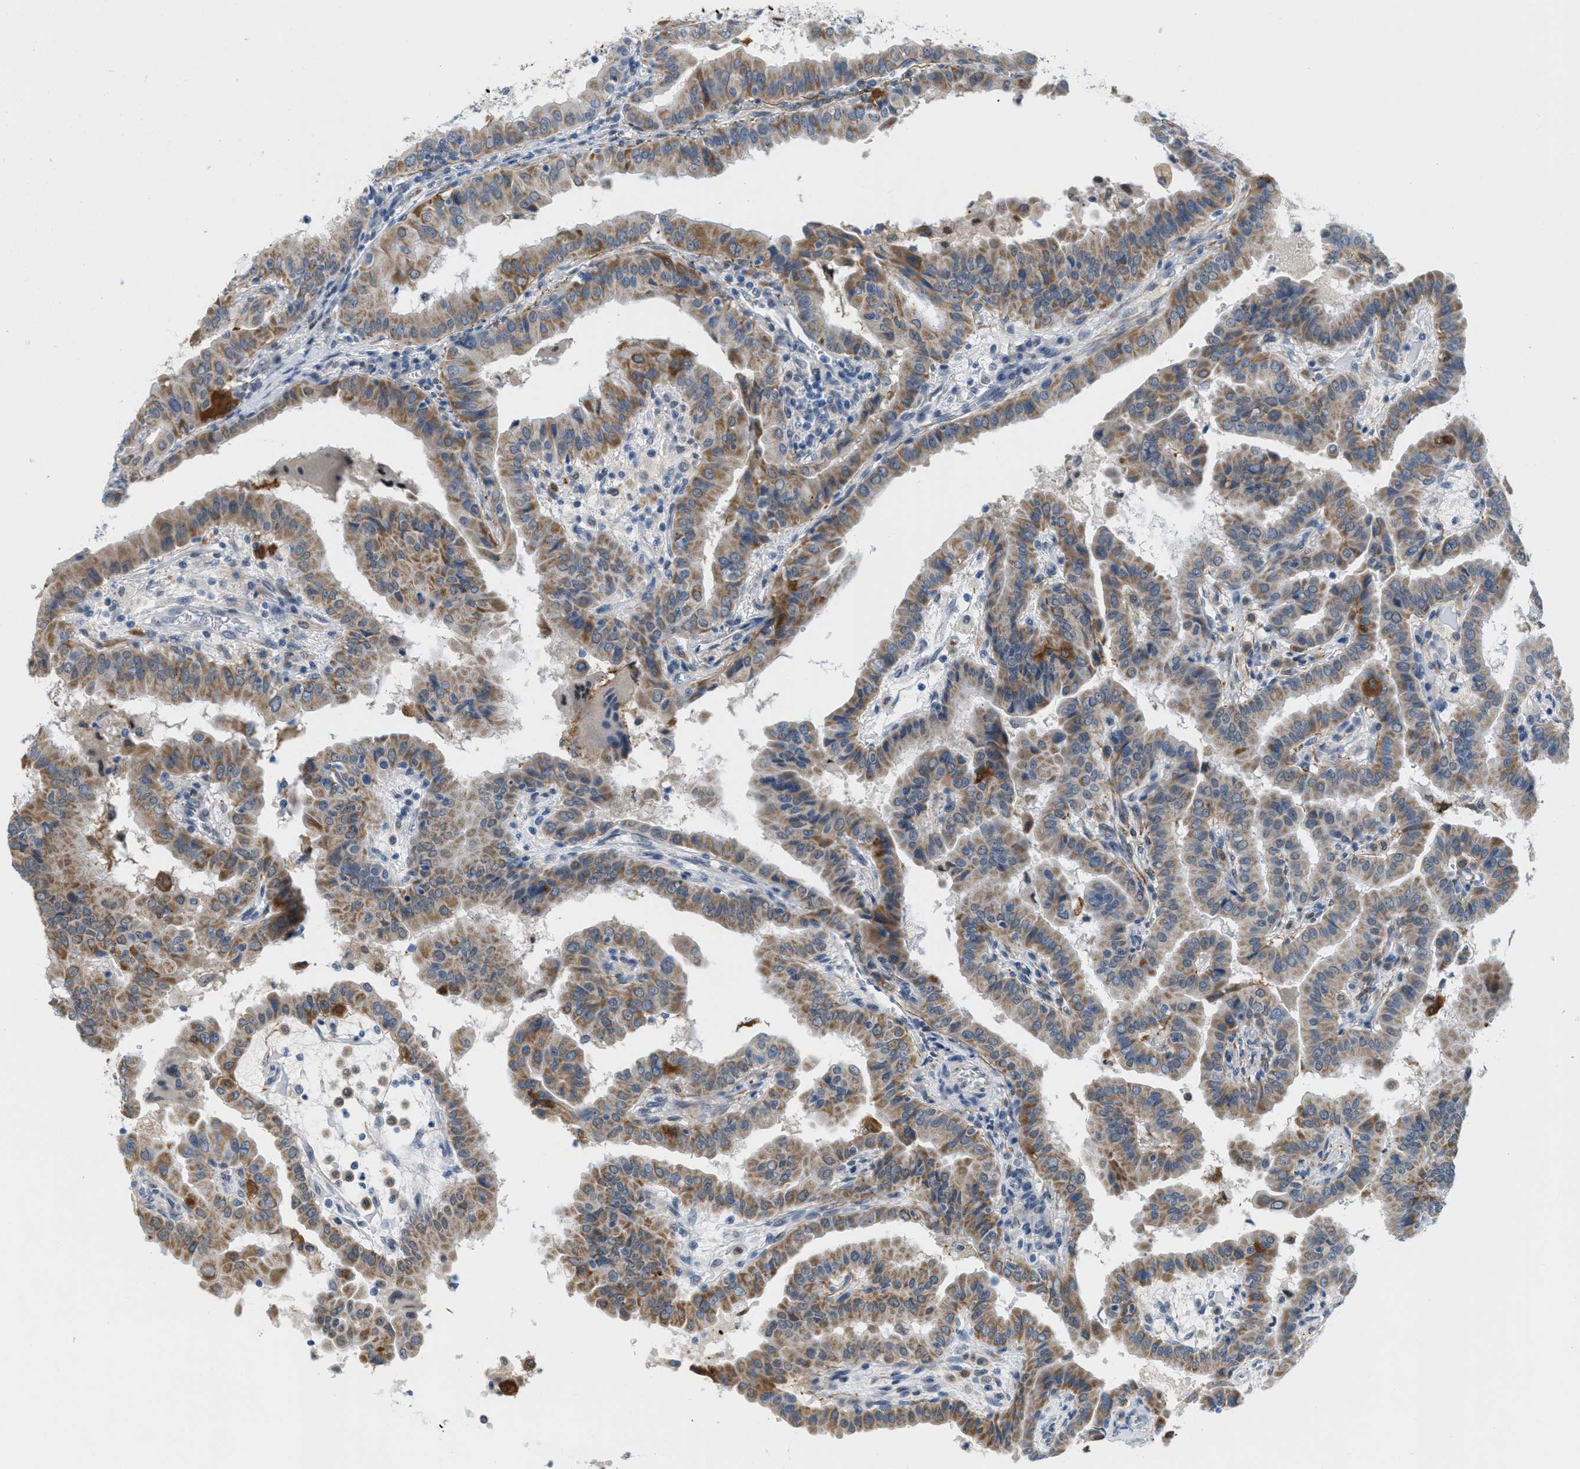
{"staining": {"intensity": "moderate", "quantity": ">75%", "location": "cytoplasmic/membranous"}, "tissue": "thyroid cancer", "cell_type": "Tumor cells", "image_type": "cancer", "snomed": [{"axis": "morphology", "description": "Papillary adenocarcinoma, NOS"}, {"axis": "topography", "description": "Thyroid gland"}], "caption": "High-power microscopy captured an immunohistochemistry (IHC) image of papillary adenocarcinoma (thyroid), revealing moderate cytoplasmic/membranous expression in about >75% of tumor cells.", "gene": "HS3ST2", "patient": {"sex": "male", "age": 33}}